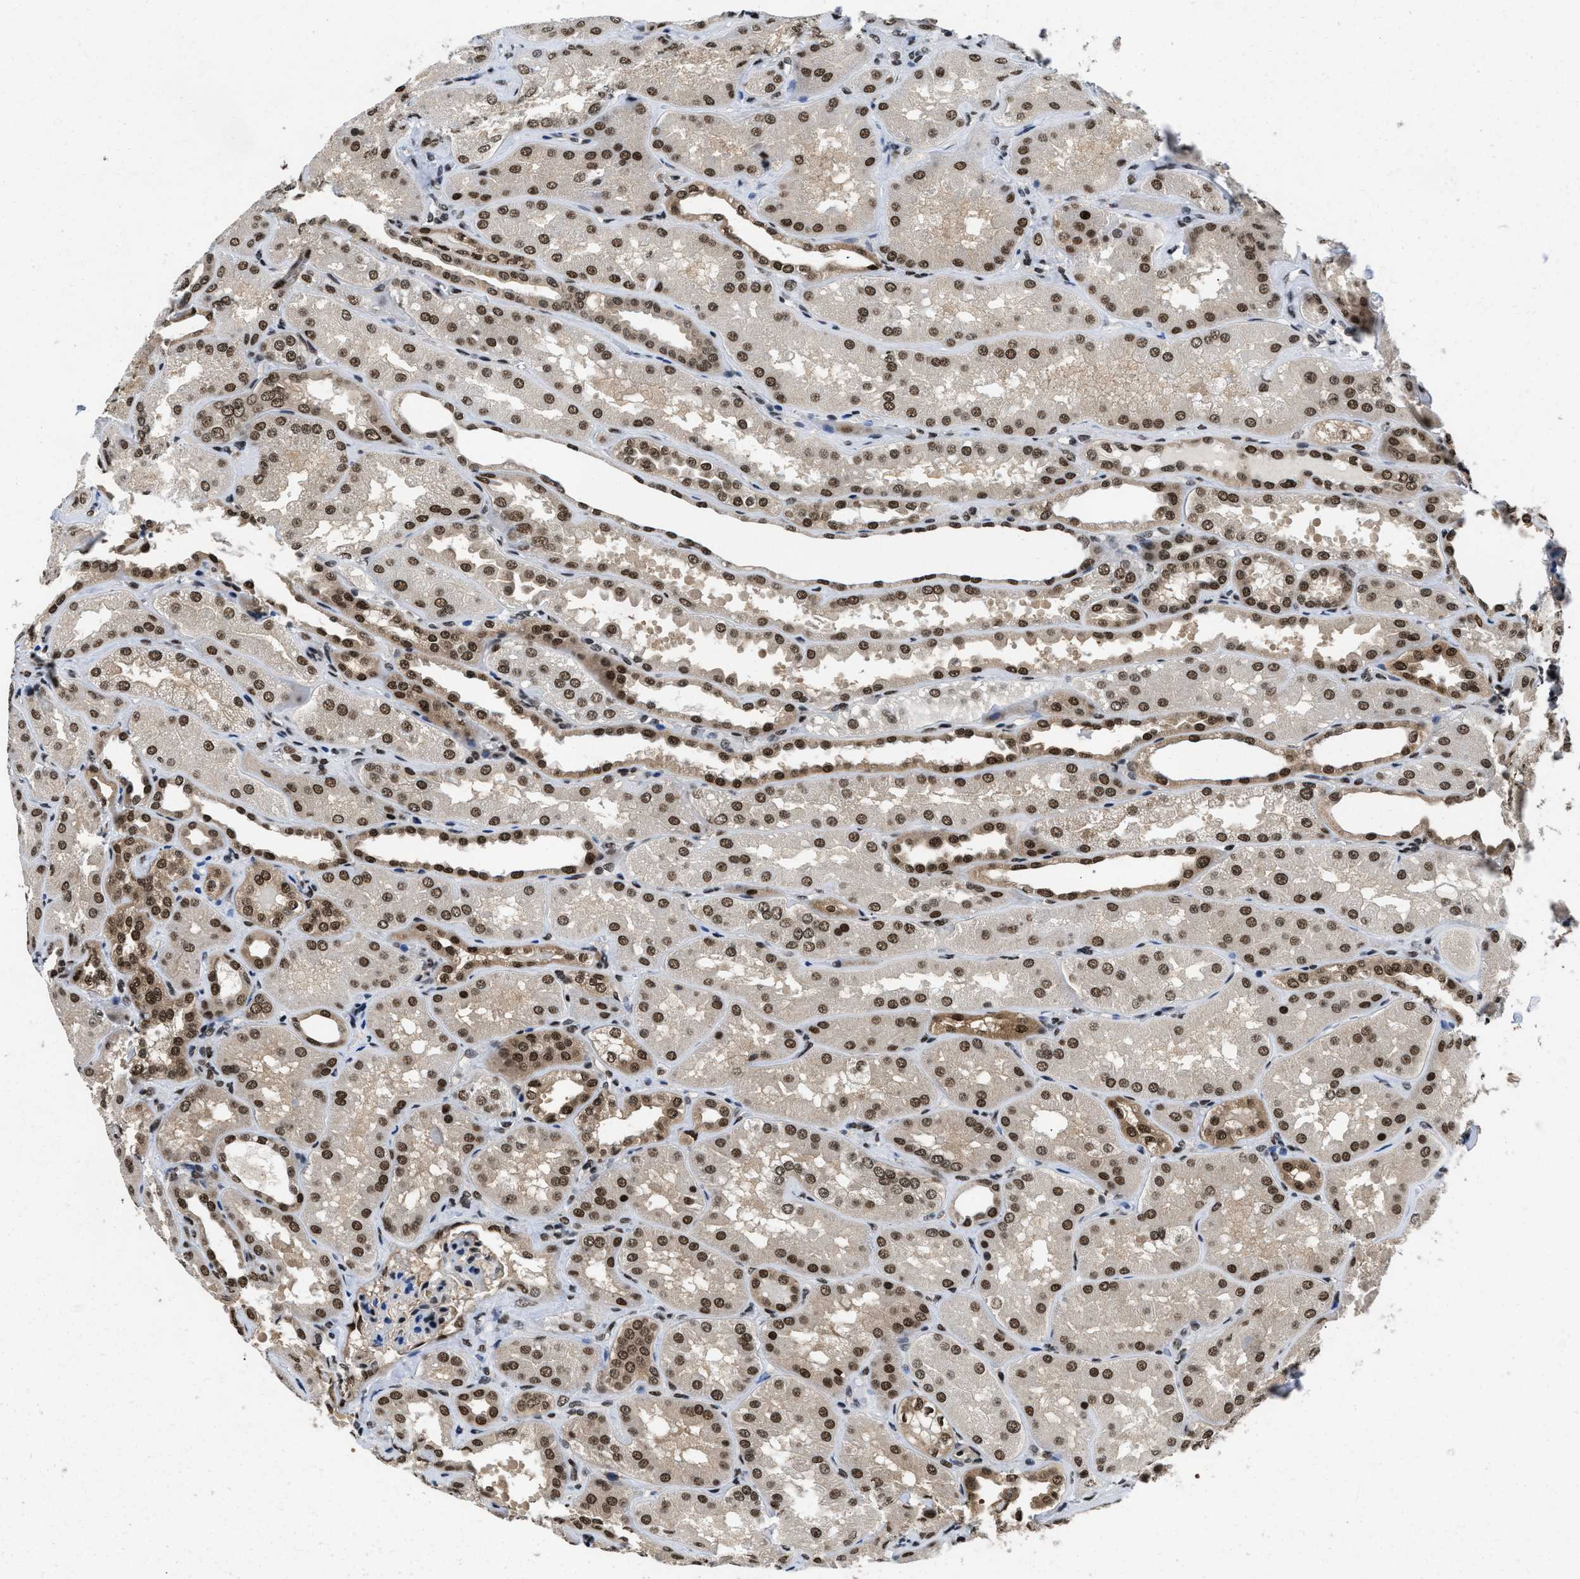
{"staining": {"intensity": "moderate", "quantity": "25%-75%", "location": "nuclear"}, "tissue": "kidney", "cell_type": "Cells in glomeruli", "image_type": "normal", "snomed": [{"axis": "morphology", "description": "Normal tissue, NOS"}, {"axis": "topography", "description": "Kidney"}], "caption": "Protein expression by IHC exhibits moderate nuclear staining in approximately 25%-75% of cells in glomeruli in benign kidney.", "gene": "SAFB", "patient": {"sex": "female", "age": 56}}